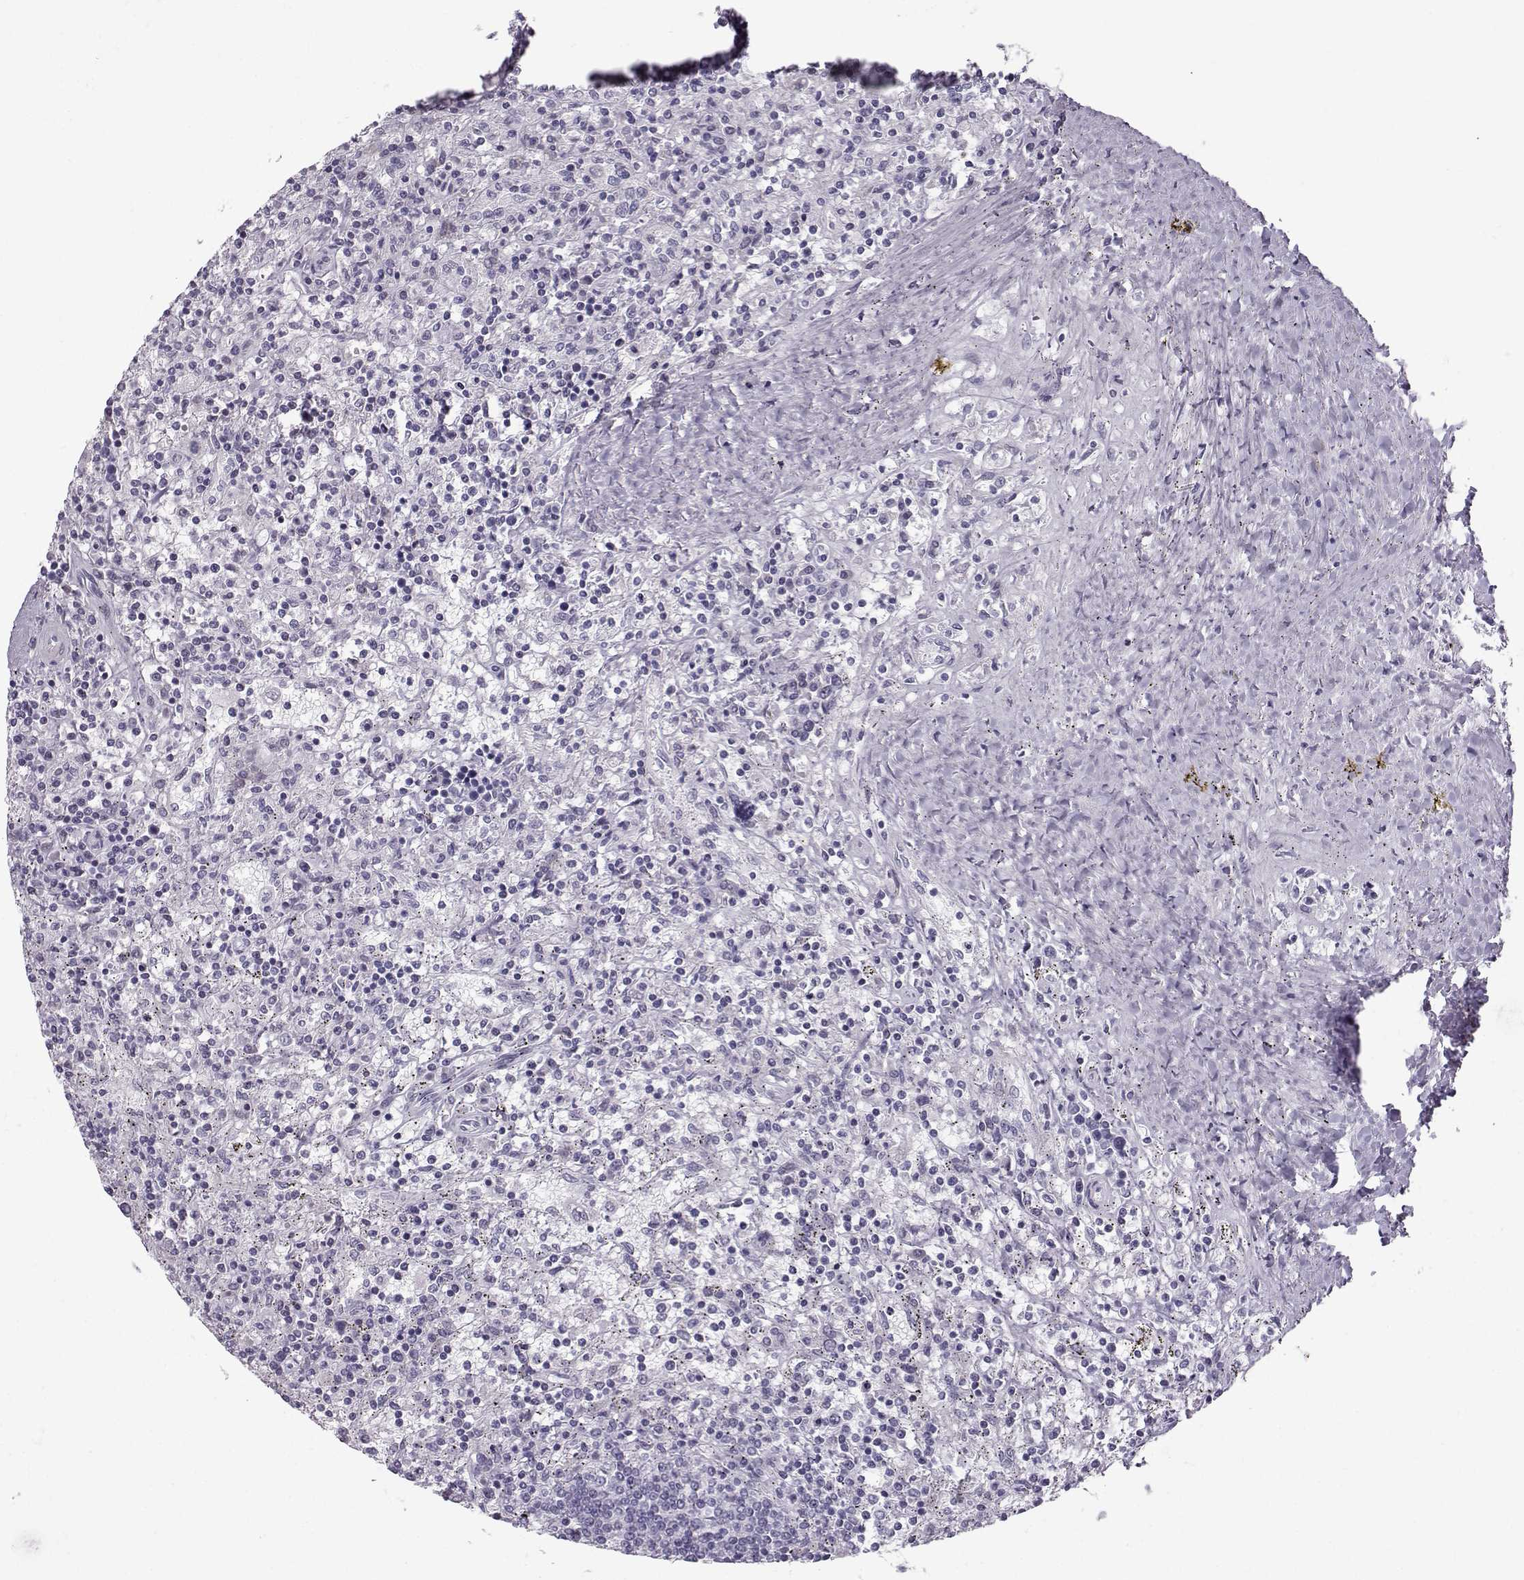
{"staining": {"intensity": "negative", "quantity": "none", "location": "none"}, "tissue": "lymphoma", "cell_type": "Tumor cells", "image_type": "cancer", "snomed": [{"axis": "morphology", "description": "Malignant lymphoma, non-Hodgkin's type, Low grade"}, {"axis": "topography", "description": "Spleen"}], "caption": "IHC of malignant lymphoma, non-Hodgkin's type (low-grade) exhibits no staining in tumor cells.", "gene": "DMRT3", "patient": {"sex": "male", "age": 62}}